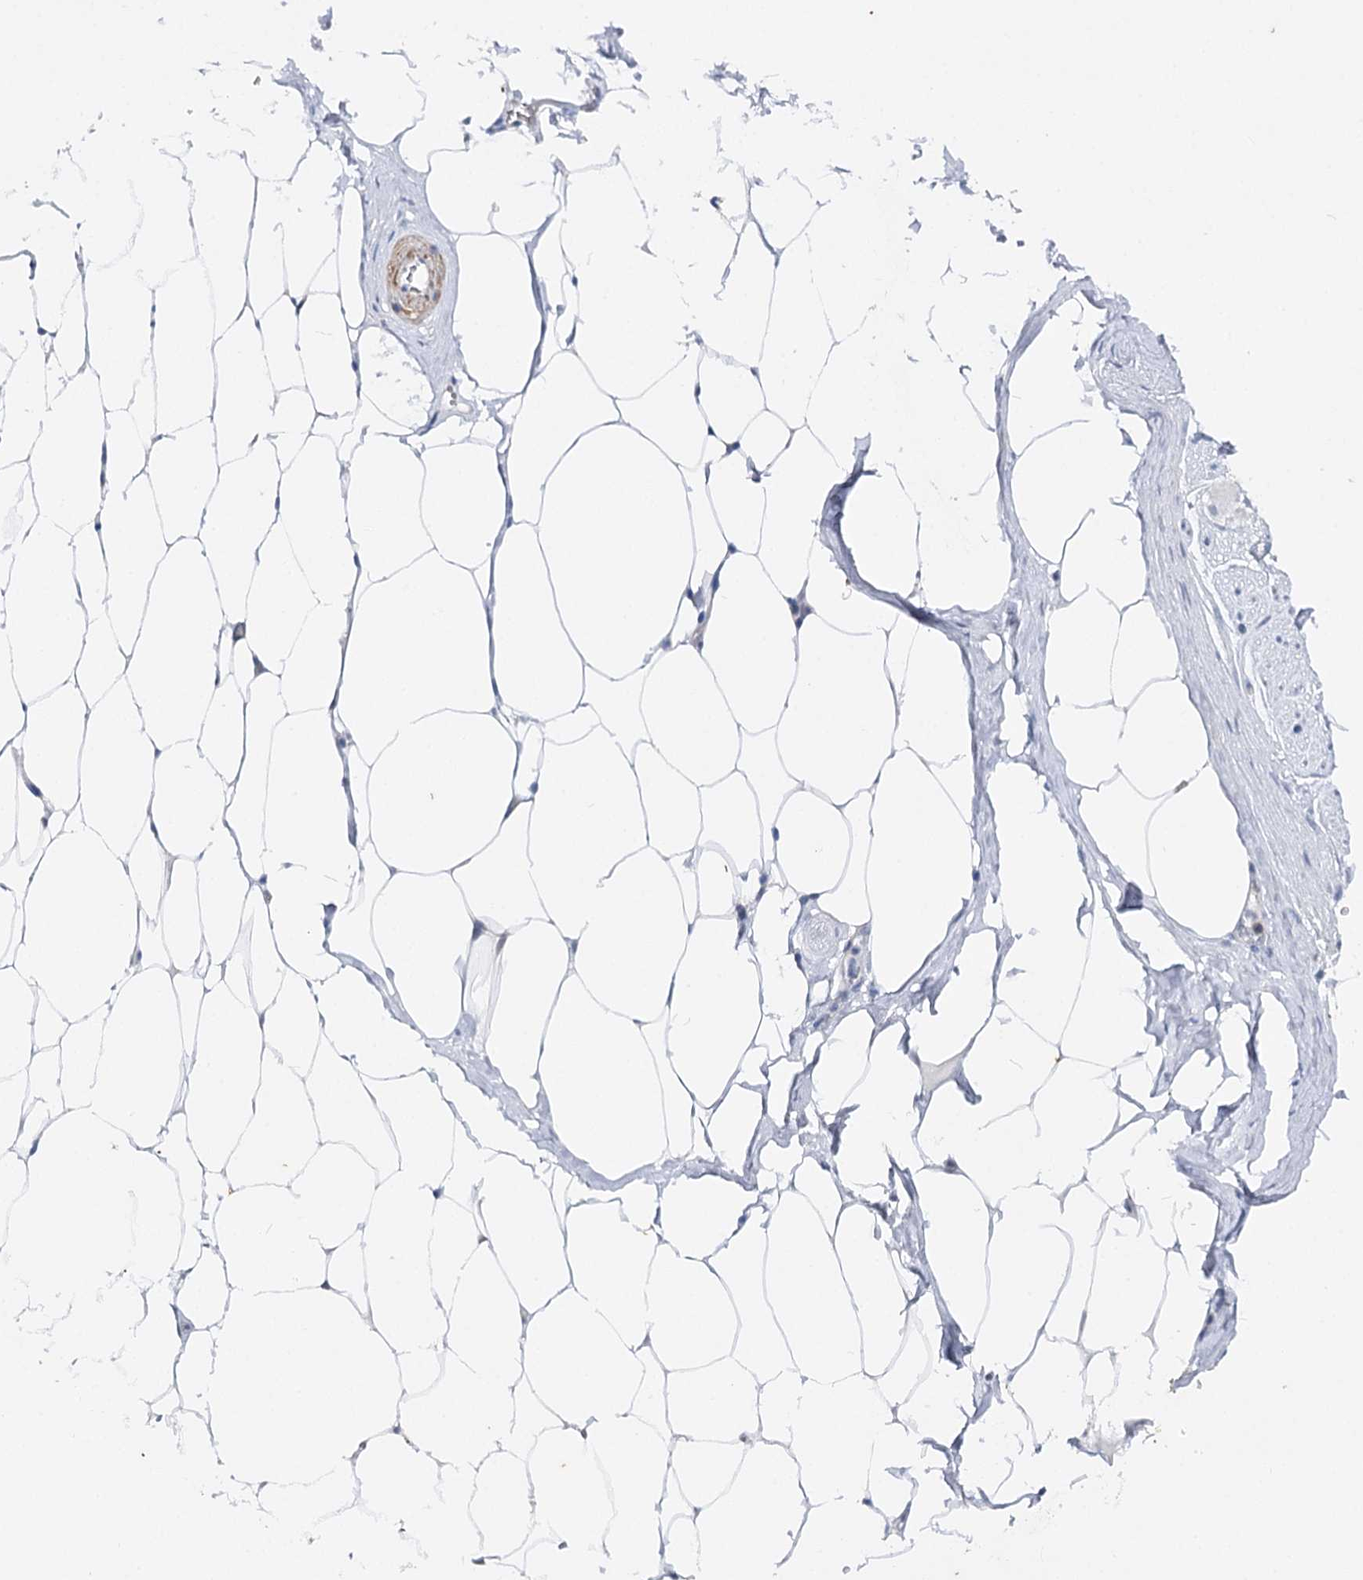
{"staining": {"intensity": "negative", "quantity": "none", "location": "none"}, "tissue": "adipose tissue", "cell_type": "Adipocytes", "image_type": "normal", "snomed": [{"axis": "morphology", "description": "Normal tissue, NOS"}, {"axis": "morphology", "description": "Adenocarcinoma, Low grade"}, {"axis": "topography", "description": "Prostate"}, {"axis": "topography", "description": "Peripheral nerve tissue"}], "caption": "Human adipose tissue stained for a protein using immunohistochemistry exhibits no expression in adipocytes.", "gene": "AGXT2", "patient": {"sex": "male", "age": 63}}